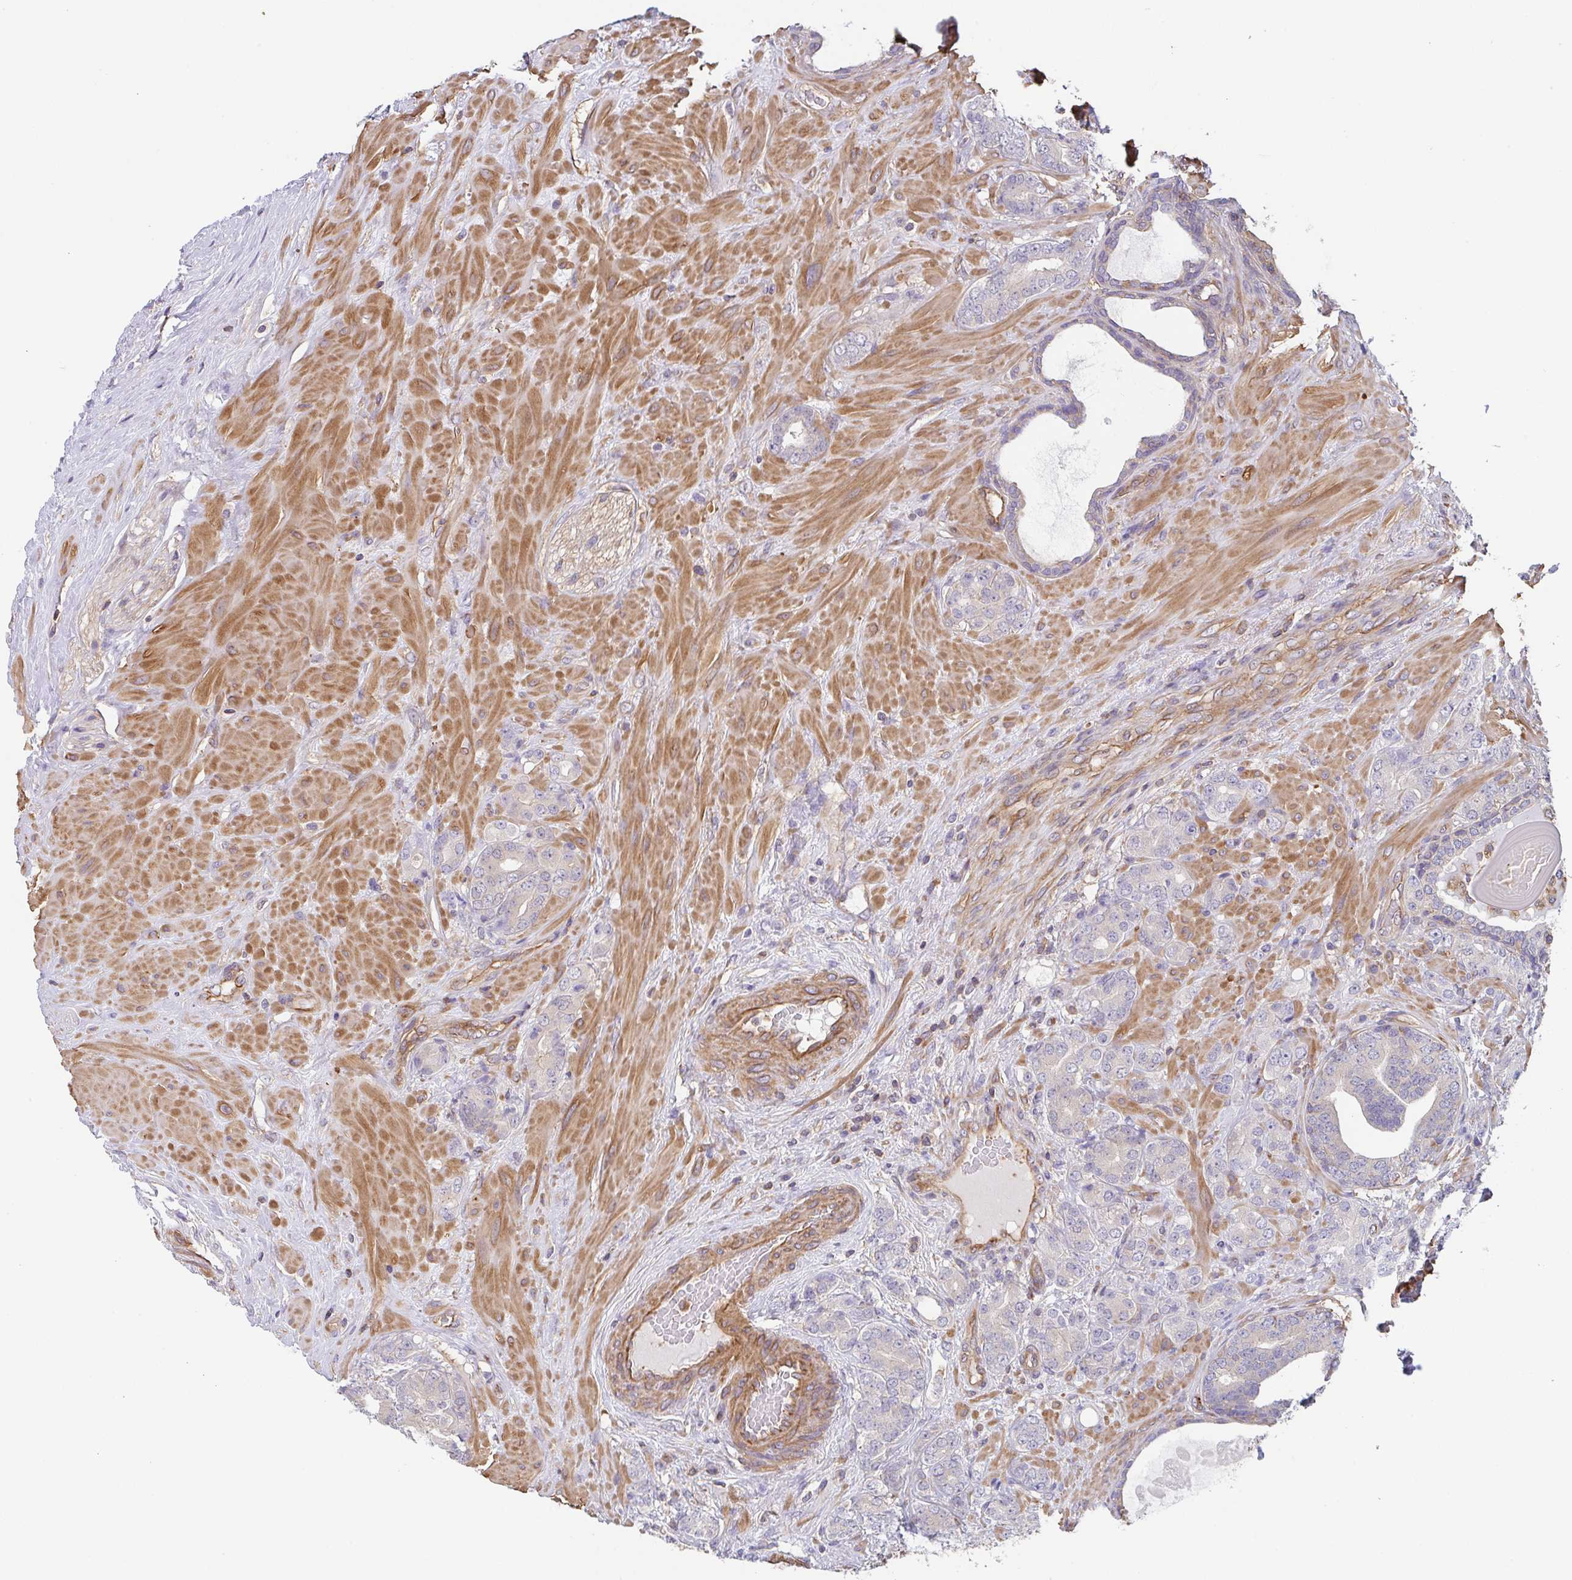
{"staining": {"intensity": "negative", "quantity": "none", "location": "none"}, "tissue": "prostate cancer", "cell_type": "Tumor cells", "image_type": "cancer", "snomed": [{"axis": "morphology", "description": "Adenocarcinoma, High grade"}, {"axis": "topography", "description": "Prostate"}], "caption": "High power microscopy image of an immunohistochemistry histopathology image of prostate cancer, revealing no significant staining in tumor cells.", "gene": "TMEM229A", "patient": {"sex": "male", "age": 62}}